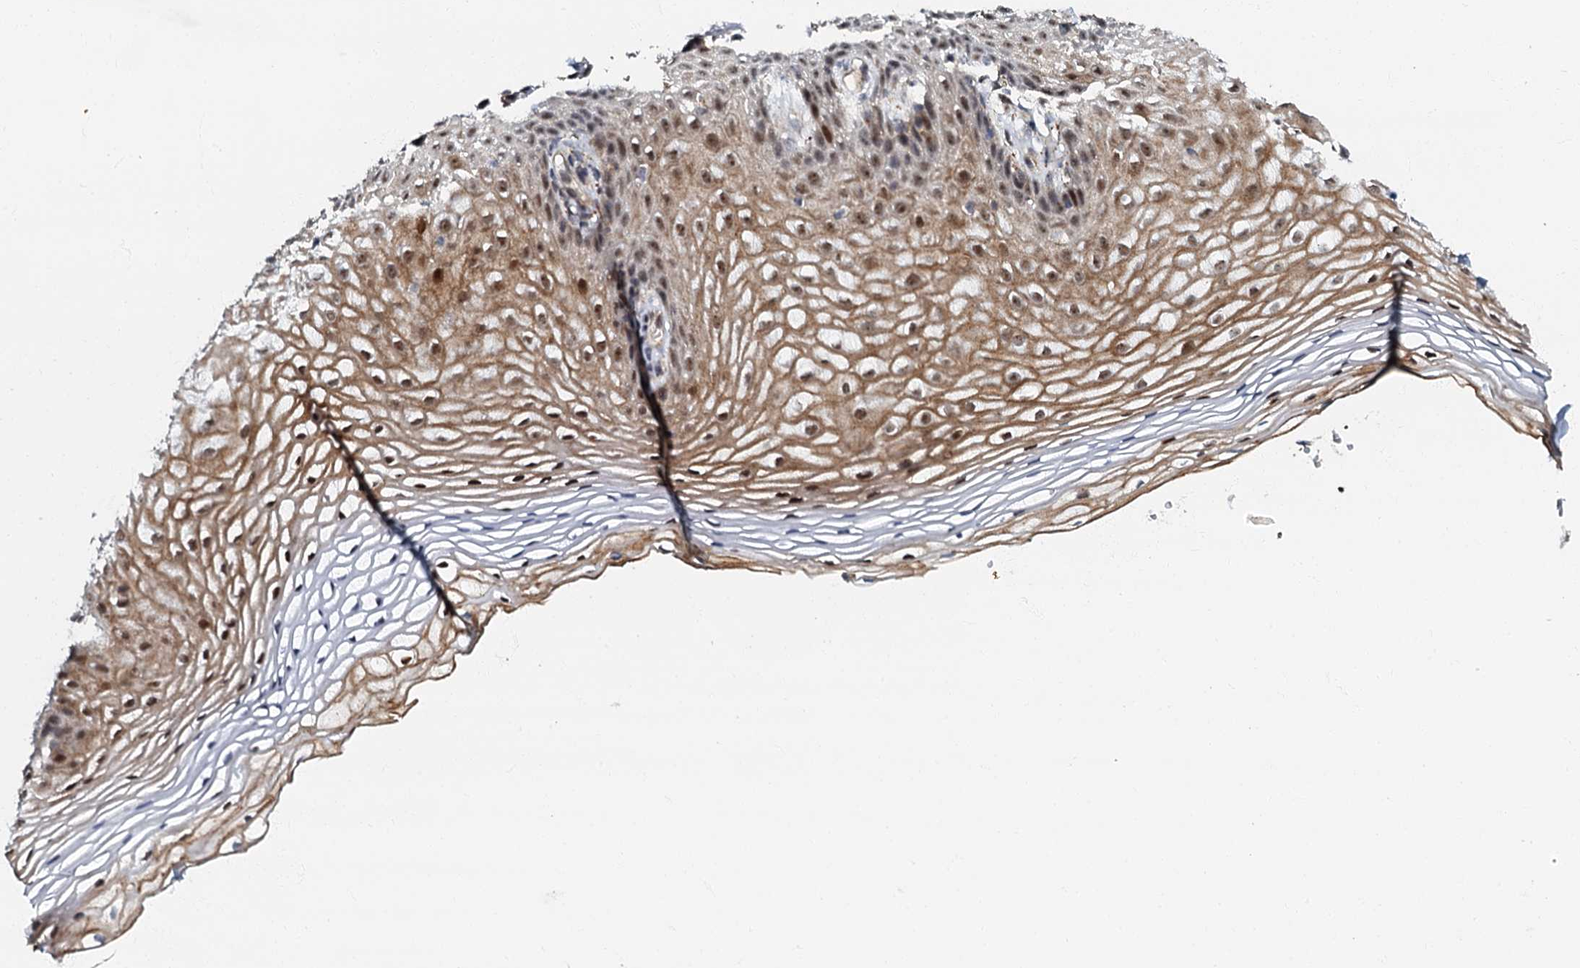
{"staining": {"intensity": "moderate", "quantity": "25%-75%", "location": "cytoplasmic/membranous,nuclear"}, "tissue": "vagina", "cell_type": "Squamous epithelial cells", "image_type": "normal", "snomed": [{"axis": "morphology", "description": "Normal tissue, NOS"}, {"axis": "topography", "description": "Vagina"}], "caption": "Immunohistochemistry (IHC) micrograph of benign vagina: vagina stained using immunohistochemistry (IHC) displays medium levels of moderate protein expression localized specifically in the cytoplasmic/membranous,nuclear of squamous epithelial cells, appearing as a cytoplasmic/membranous,nuclear brown color.", "gene": "OLAH", "patient": {"sex": "female", "age": 60}}